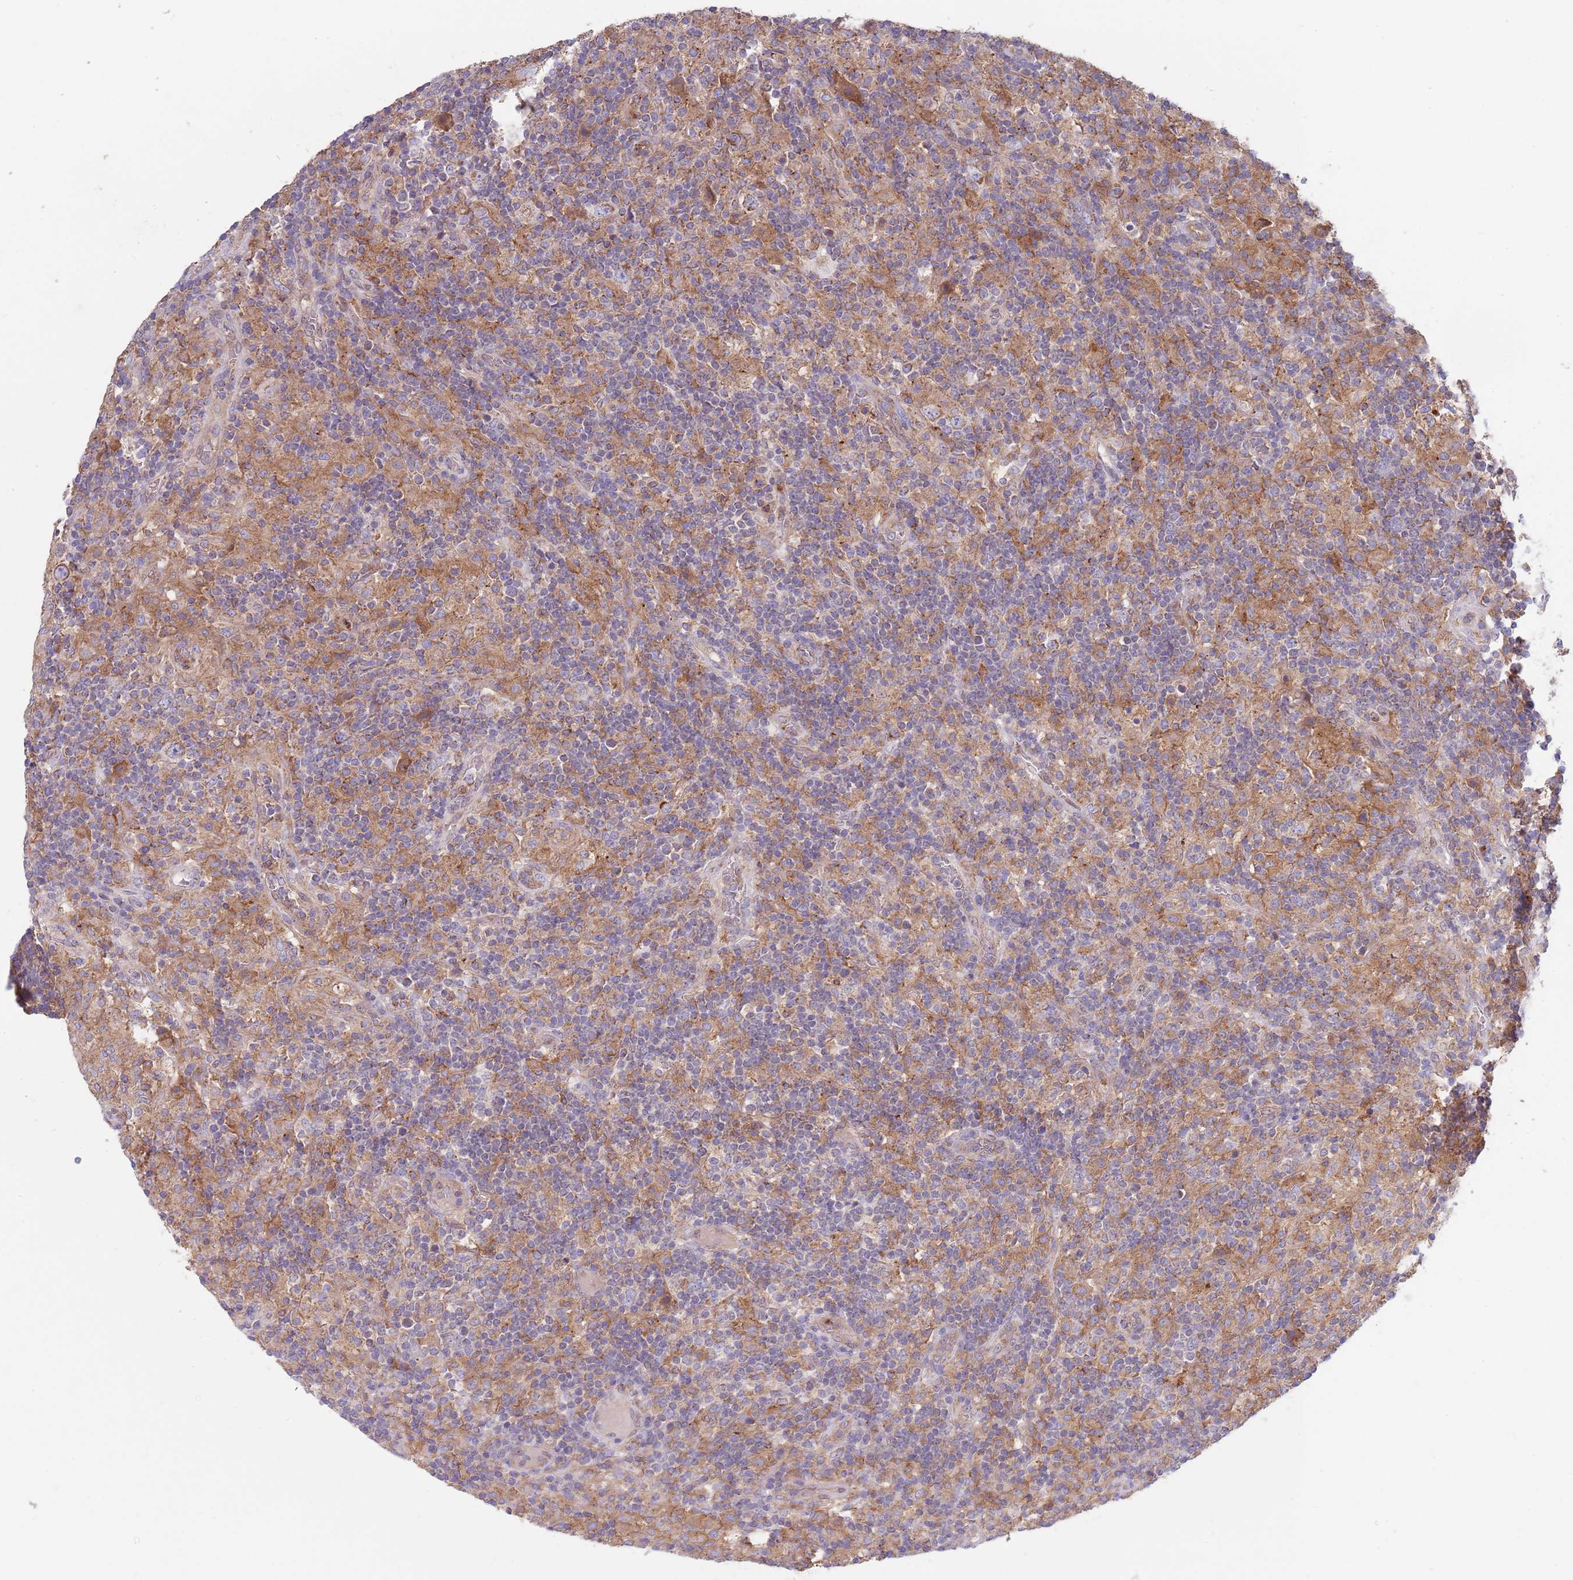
{"staining": {"intensity": "moderate", "quantity": ">75%", "location": "cytoplasmic/membranous"}, "tissue": "lymphoma", "cell_type": "Tumor cells", "image_type": "cancer", "snomed": [{"axis": "morphology", "description": "Hodgkin's disease, NOS"}, {"axis": "topography", "description": "Lymph node"}], "caption": "IHC micrograph of neoplastic tissue: lymphoma stained using immunohistochemistry (IHC) displays medium levels of moderate protein expression localized specifically in the cytoplasmic/membranous of tumor cells, appearing as a cytoplasmic/membranous brown color.", "gene": "DDT", "patient": {"sex": "male", "age": 70}}